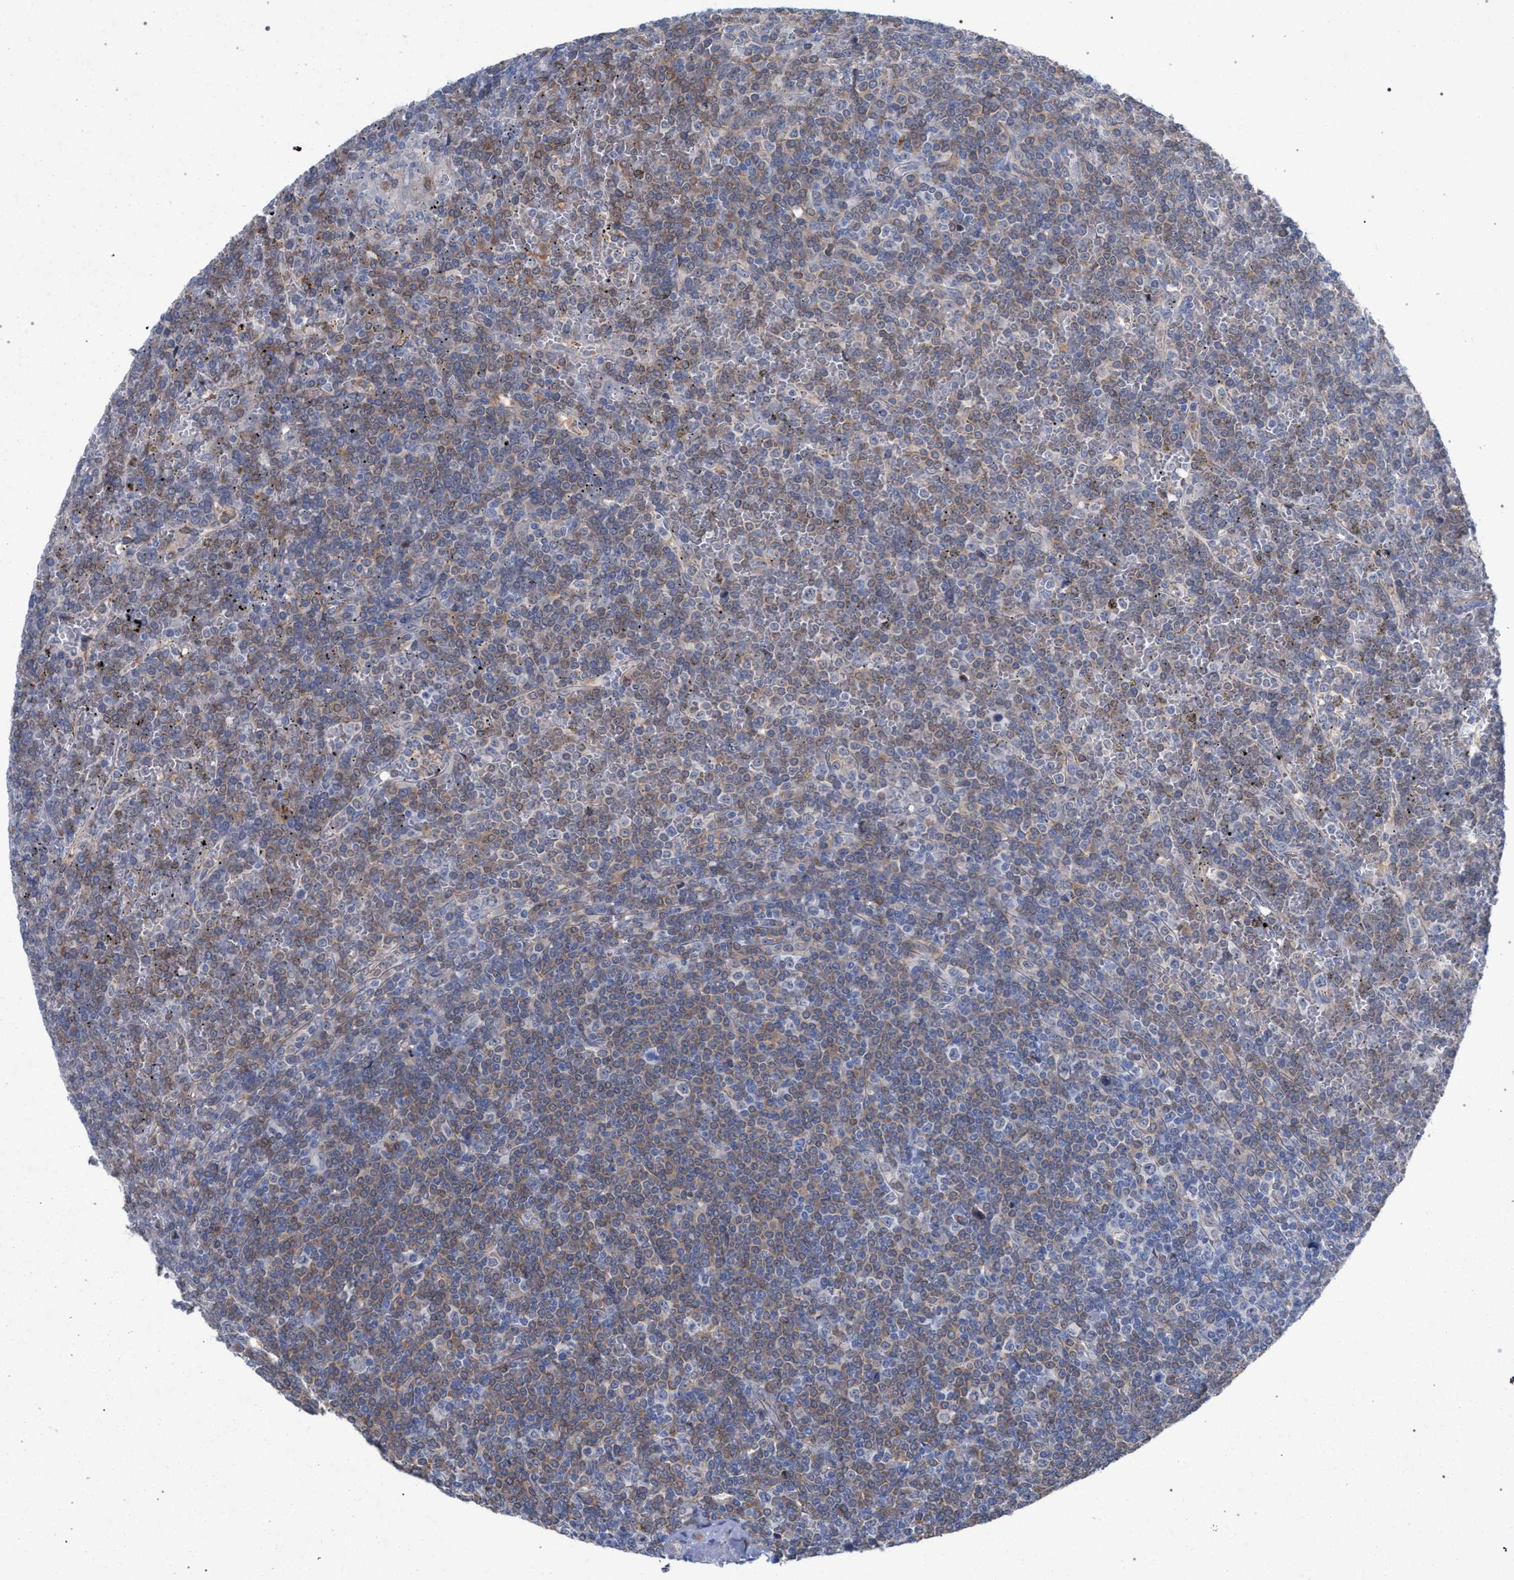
{"staining": {"intensity": "moderate", "quantity": ">75%", "location": "cytoplasmic/membranous"}, "tissue": "lymphoma", "cell_type": "Tumor cells", "image_type": "cancer", "snomed": [{"axis": "morphology", "description": "Malignant lymphoma, non-Hodgkin's type, Low grade"}, {"axis": "topography", "description": "Spleen"}], "caption": "Immunohistochemistry micrograph of human low-grade malignant lymphoma, non-Hodgkin's type stained for a protein (brown), which shows medium levels of moderate cytoplasmic/membranous positivity in about >75% of tumor cells.", "gene": "FHOD3", "patient": {"sex": "female", "age": 19}}